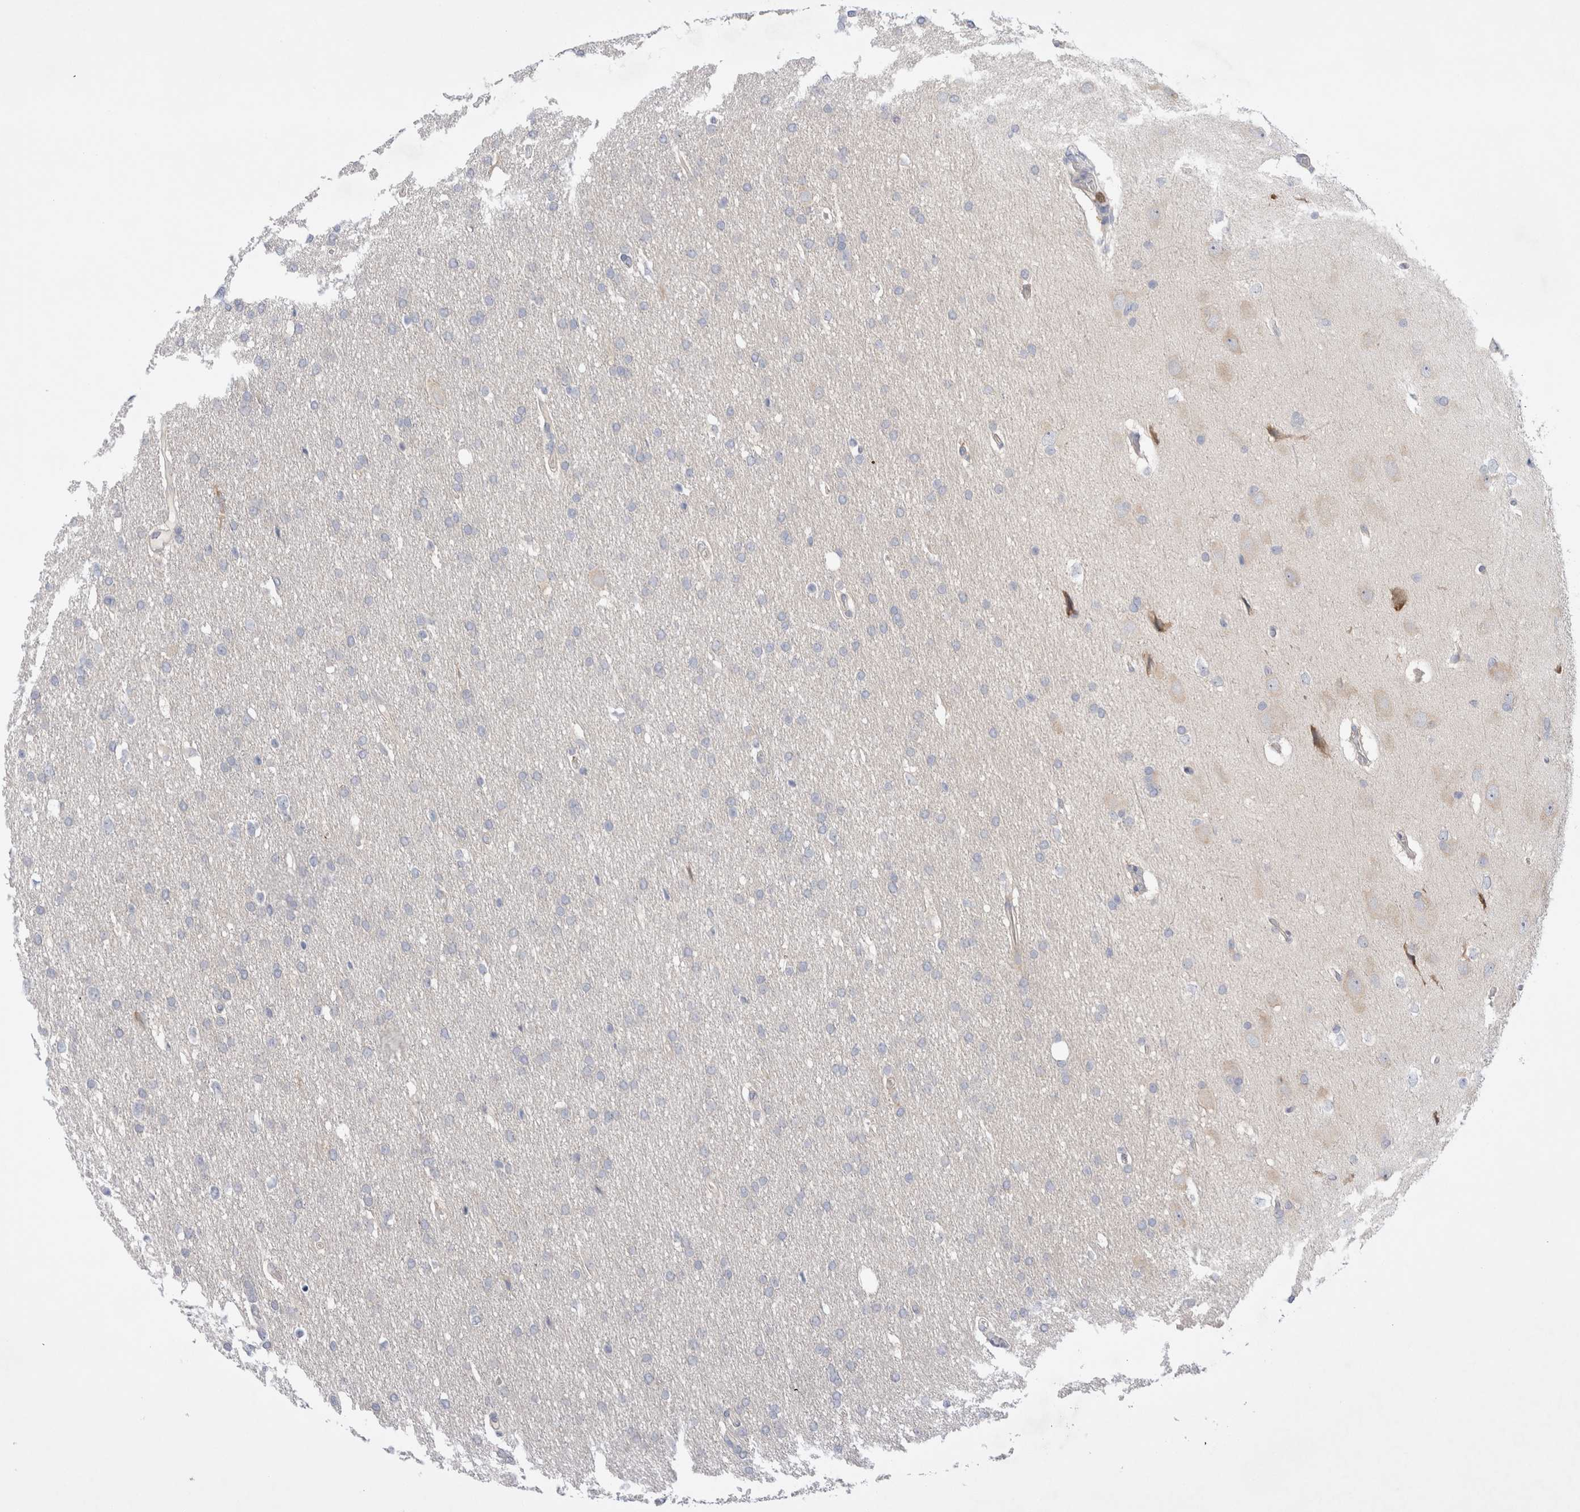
{"staining": {"intensity": "negative", "quantity": "none", "location": "none"}, "tissue": "glioma", "cell_type": "Tumor cells", "image_type": "cancer", "snomed": [{"axis": "morphology", "description": "Glioma, malignant, Low grade"}, {"axis": "topography", "description": "Brain"}], "caption": "Immunohistochemical staining of malignant low-grade glioma reveals no significant expression in tumor cells.", "gene": "RBM12B", "patient": {"sex": "female", "age": 37}}